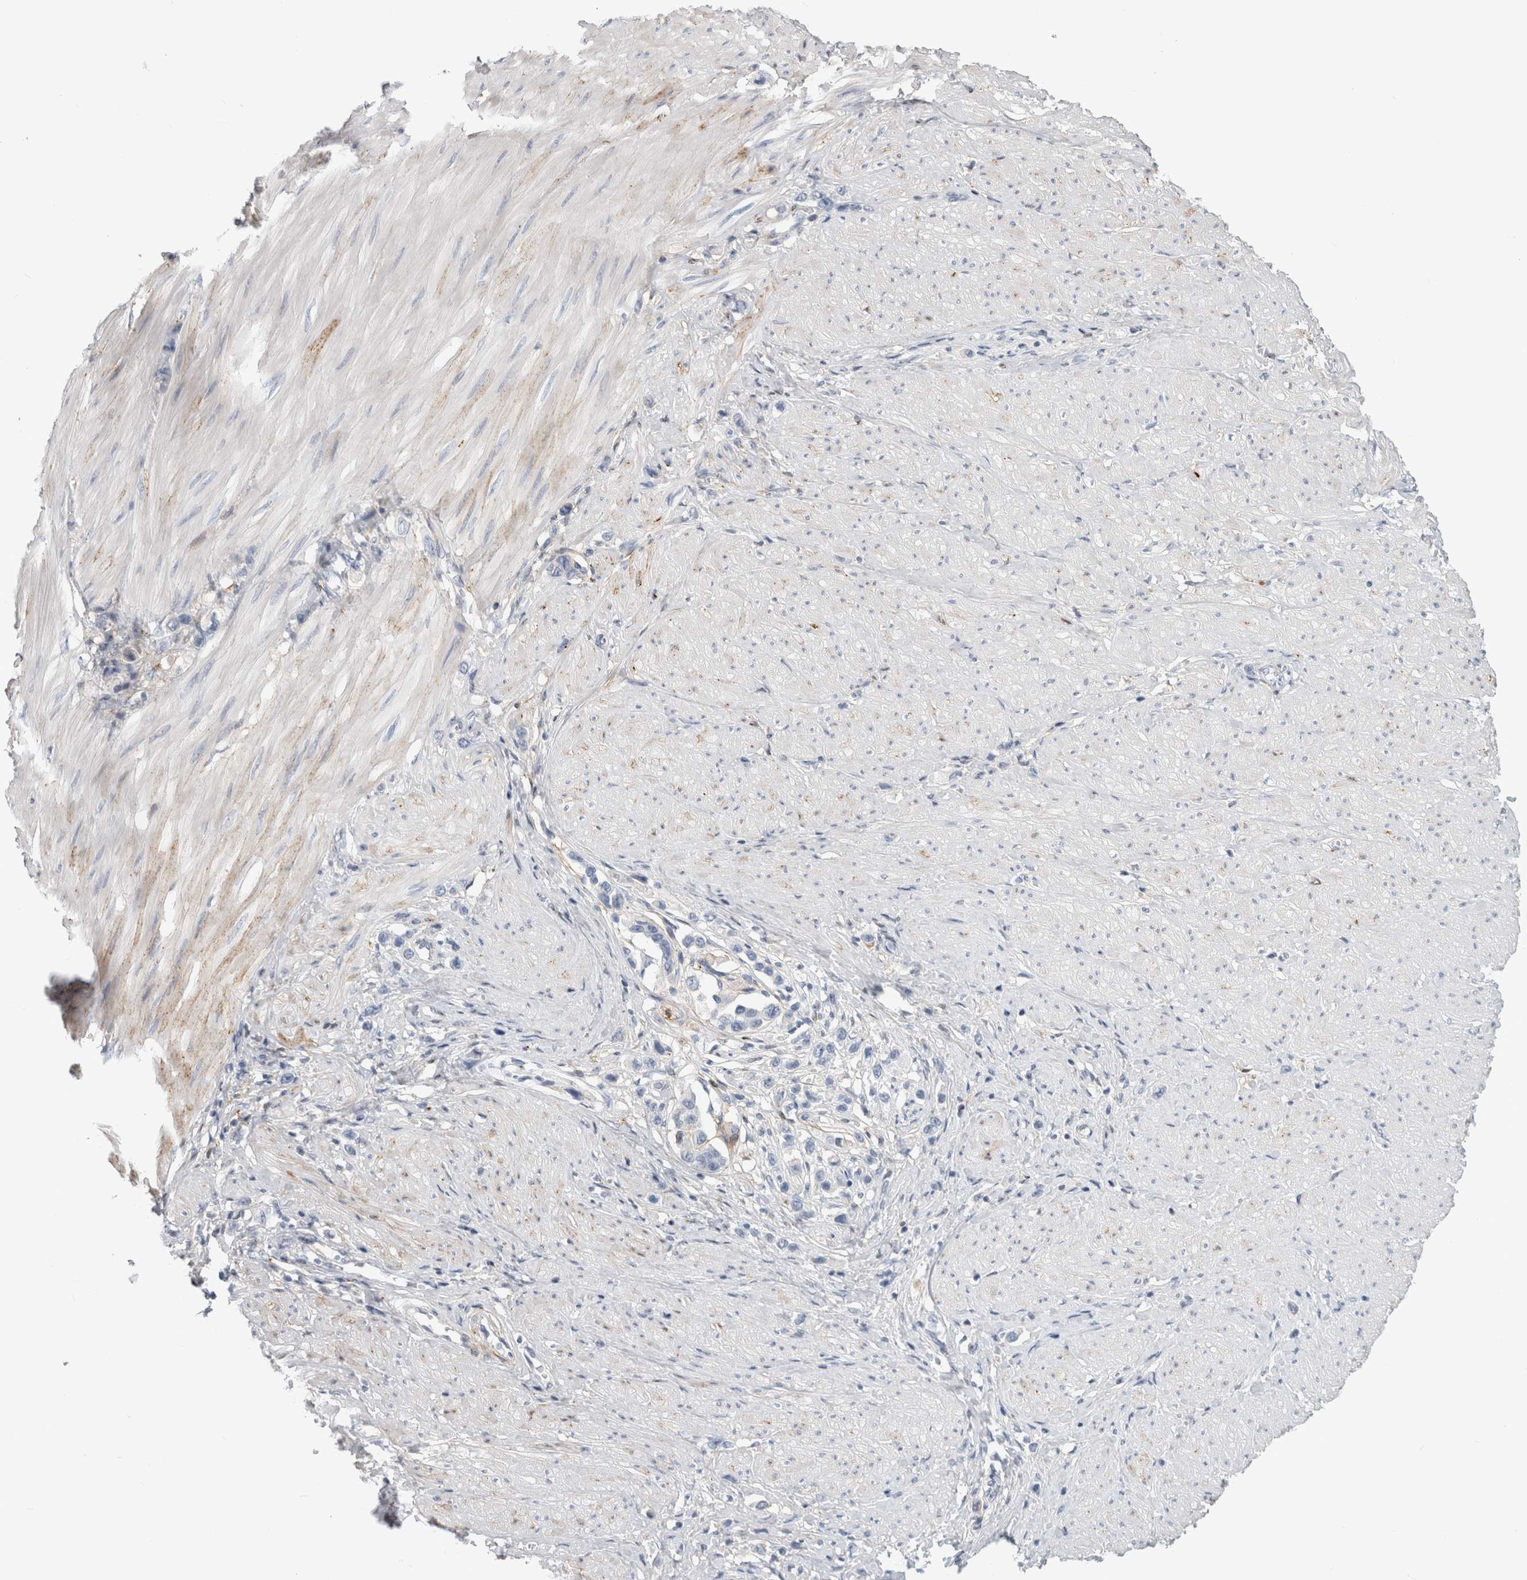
{"staining": {"intensity": "negative", "quantity": "none", "location": "none"}, "tissue": "stomach cancer", "cell_type": "Tumor cells", "image_type": "cancer", "snomed": [{"axis": "morphology", "description": "Adenocarcinoma, NOS"}, {"axis": "topography", "description": "Stomach"}], "caption": "The photomicrograph shows no significant expression in tumor cells of stomach cancer (adenocarcinoma).", "gene": "DNAJC24", "patient": {"sex": "female", "age": 65}}